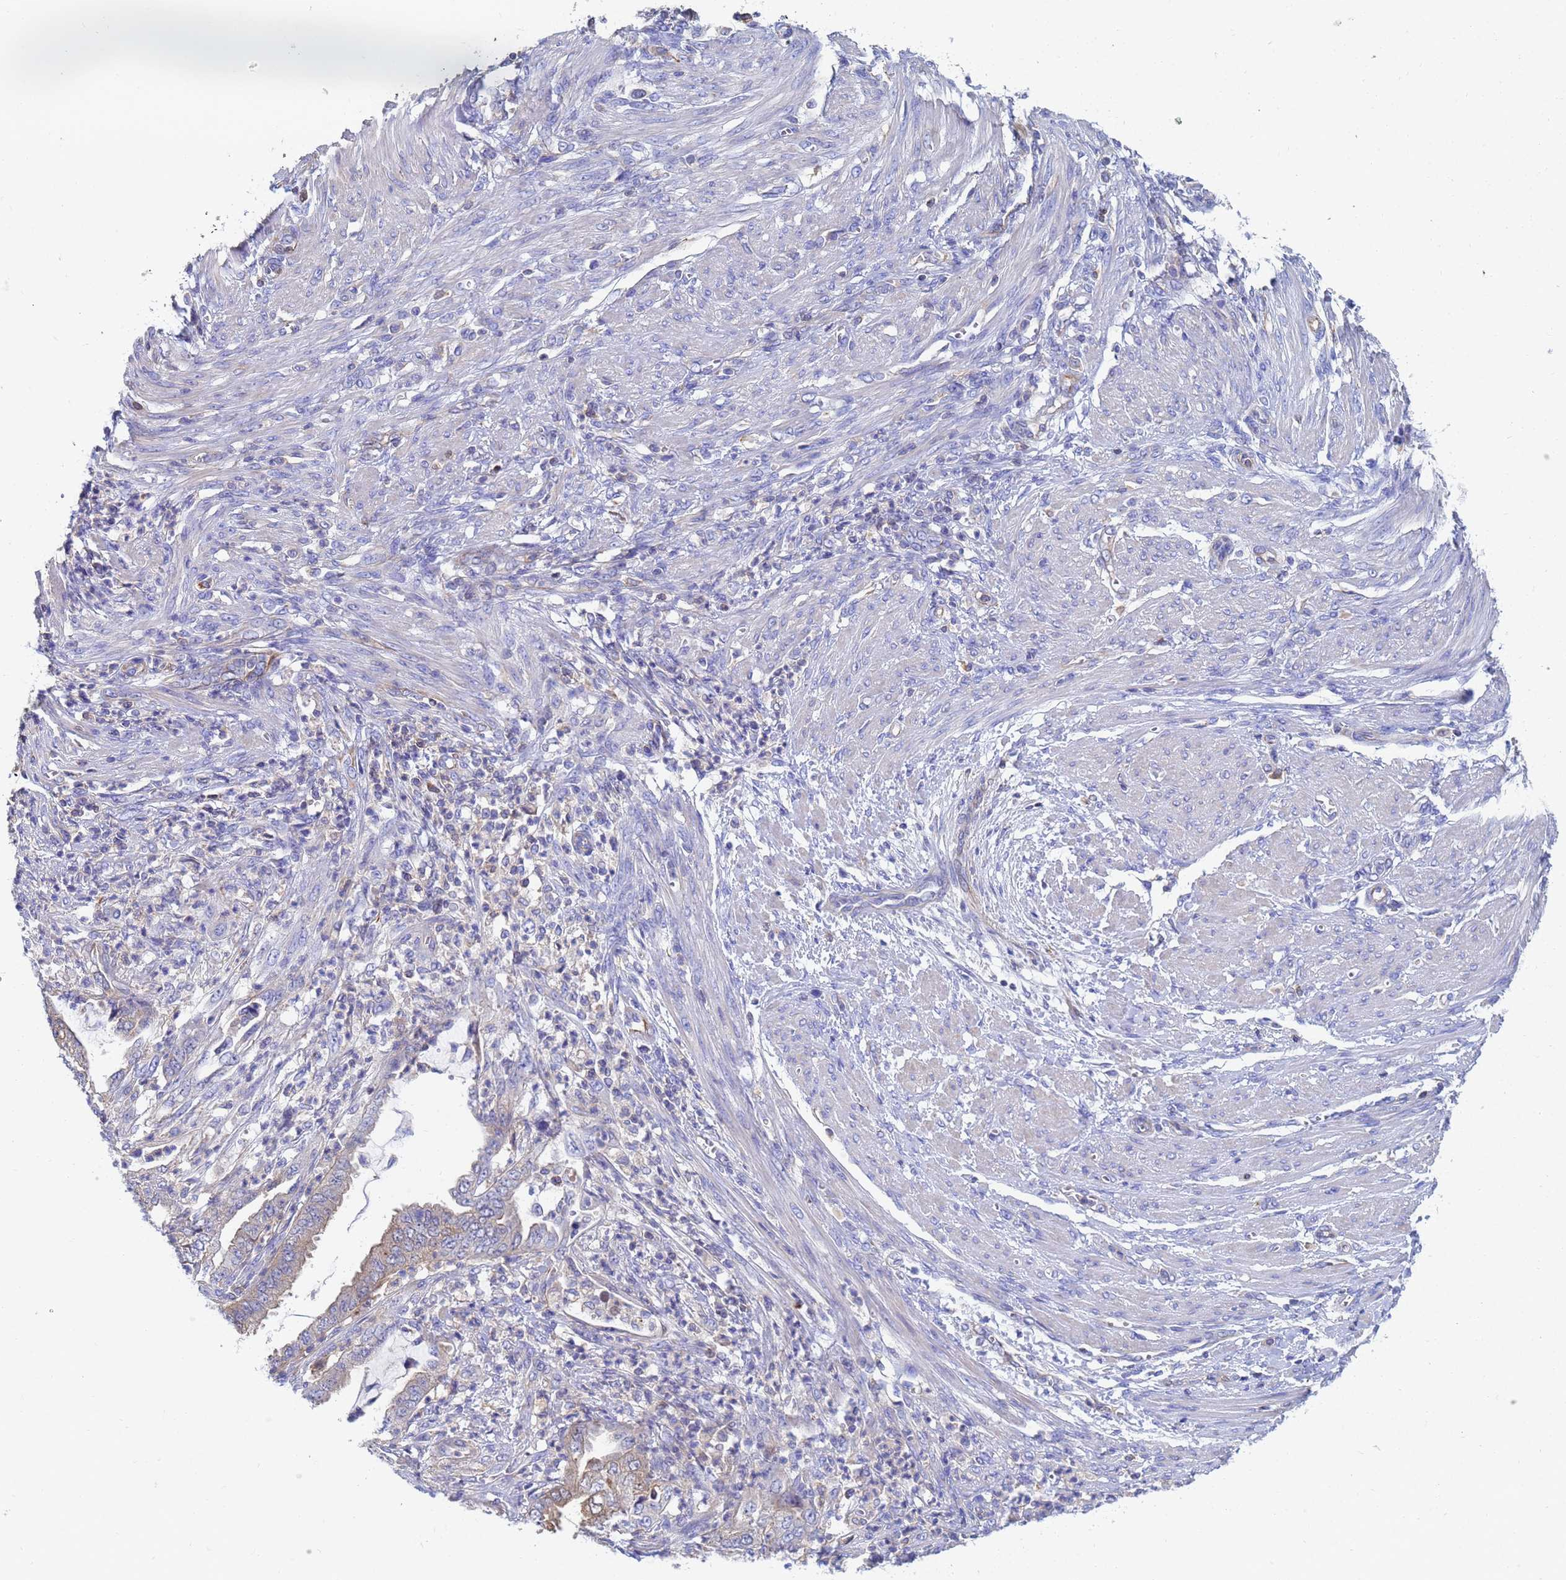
{"staining": {"intensity": "weak", "quantity": "<25%", "location": "cytoplasmic/membranous"}, "tissue": "endometrial cancer", "cell_type": "Tumor cells", "image_type": "cancer", "snomed": [{"axis": "morphology", "description": "Adenocarcinoma, NOS"}, {"axis": "topography", "description": "Endometrium"}], "caption": "Endometrial adenocarcinoma stained for a protein using immunohistochemistry shows no positivity tumor cells.", "gene": "GCHFR", "patient": {"sex": "female", "age": 51}}